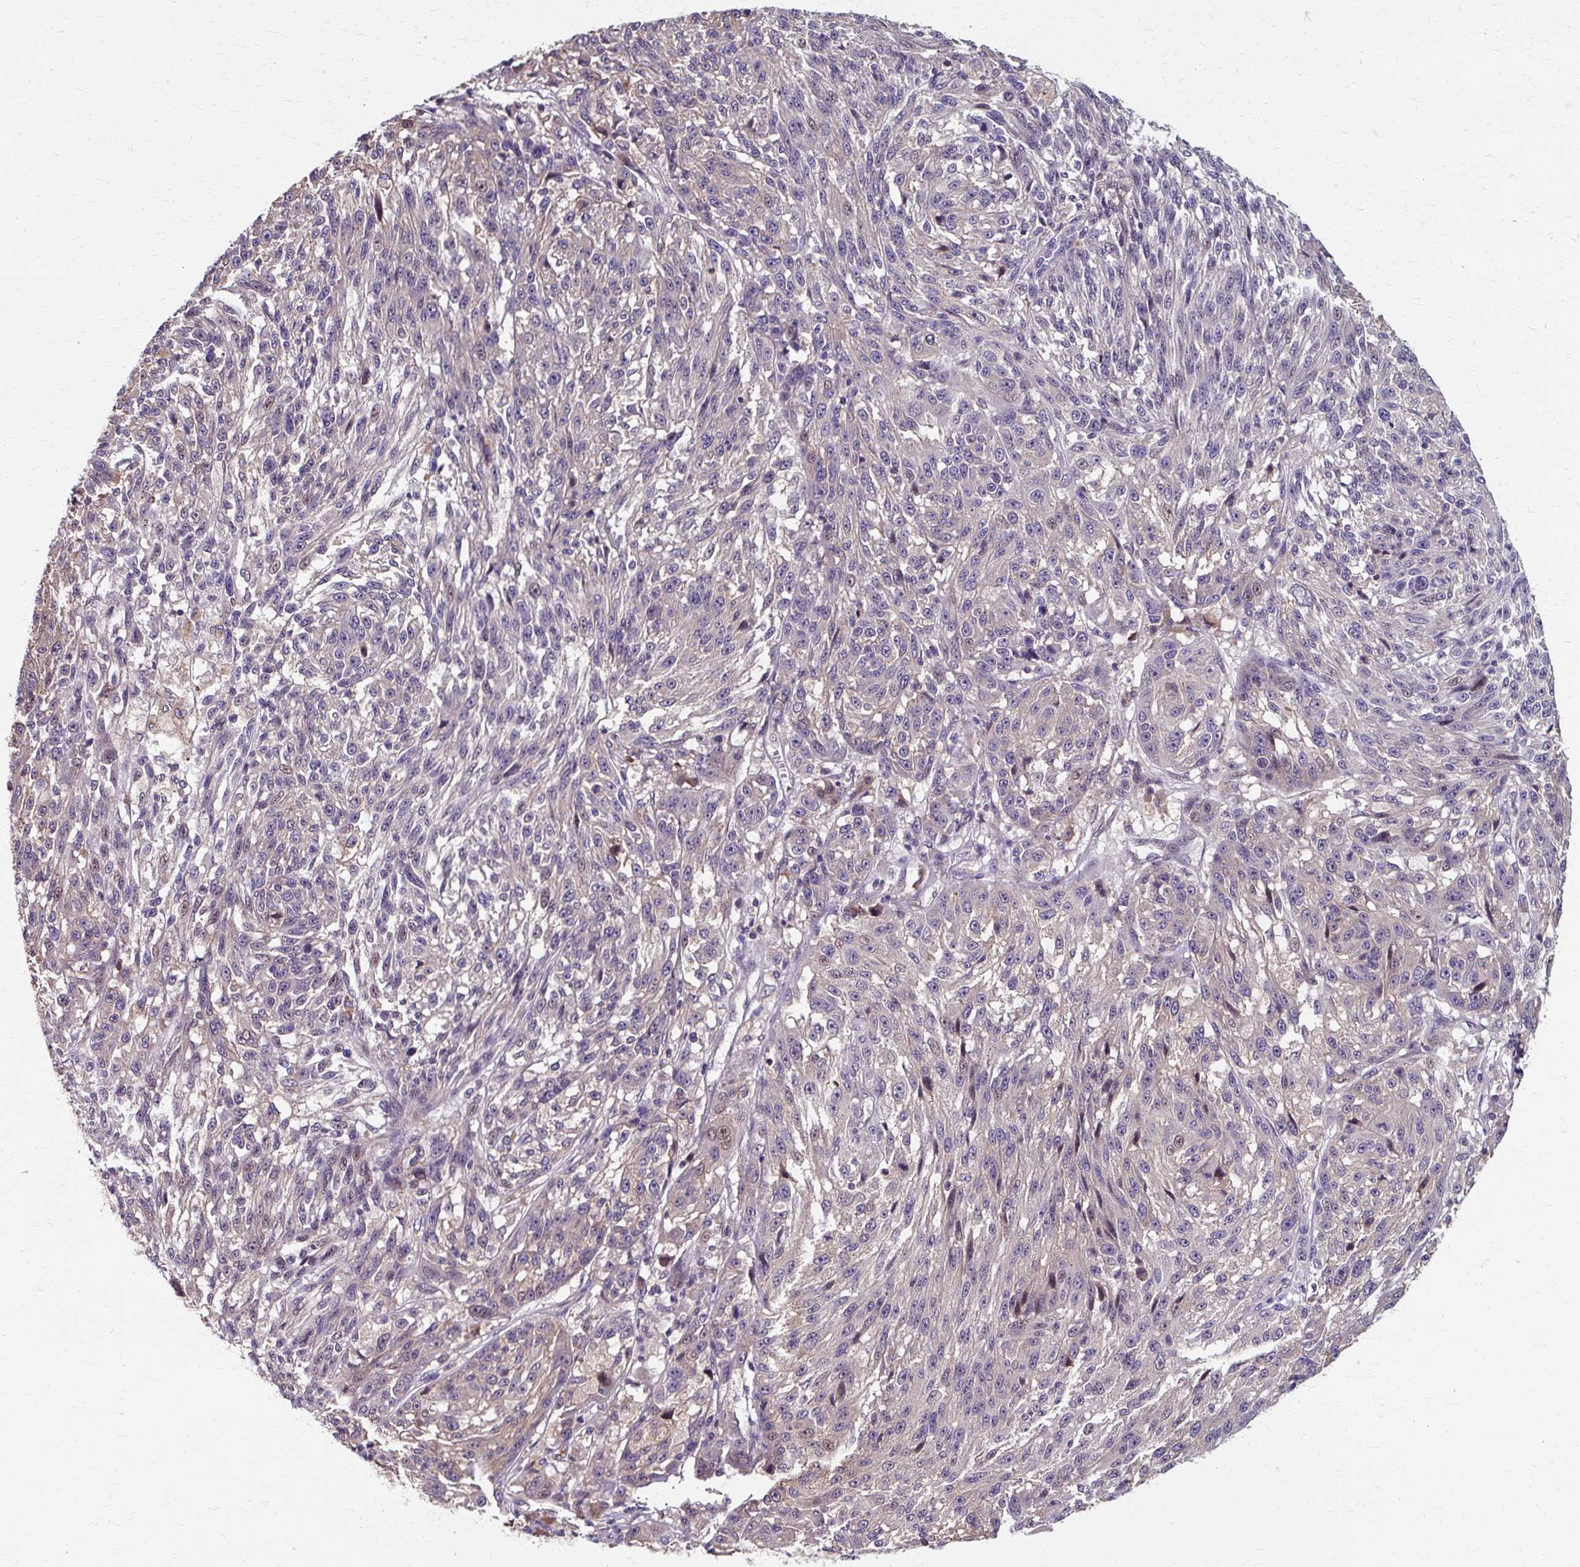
{"staining": {"intensity": "negative", "quantity": "none", "location": "none"}, "tissue": "melanoma", "cell_type": "Tumor cells", "image_type": "cancer", "snomed": [{"axis": "morphology", "description": "Malignant melanoma, NOS"}, {"axis": "topography", "description": "Skin"}], "caption": "High magnification brightfield microscopy of melanoma stained with DAB (brown) and counterstained with hematoxylin (blue): tumor cells show no significant positivity.", "gene": "ZNF555", "patient": {"sex": "male", "age": 53}}